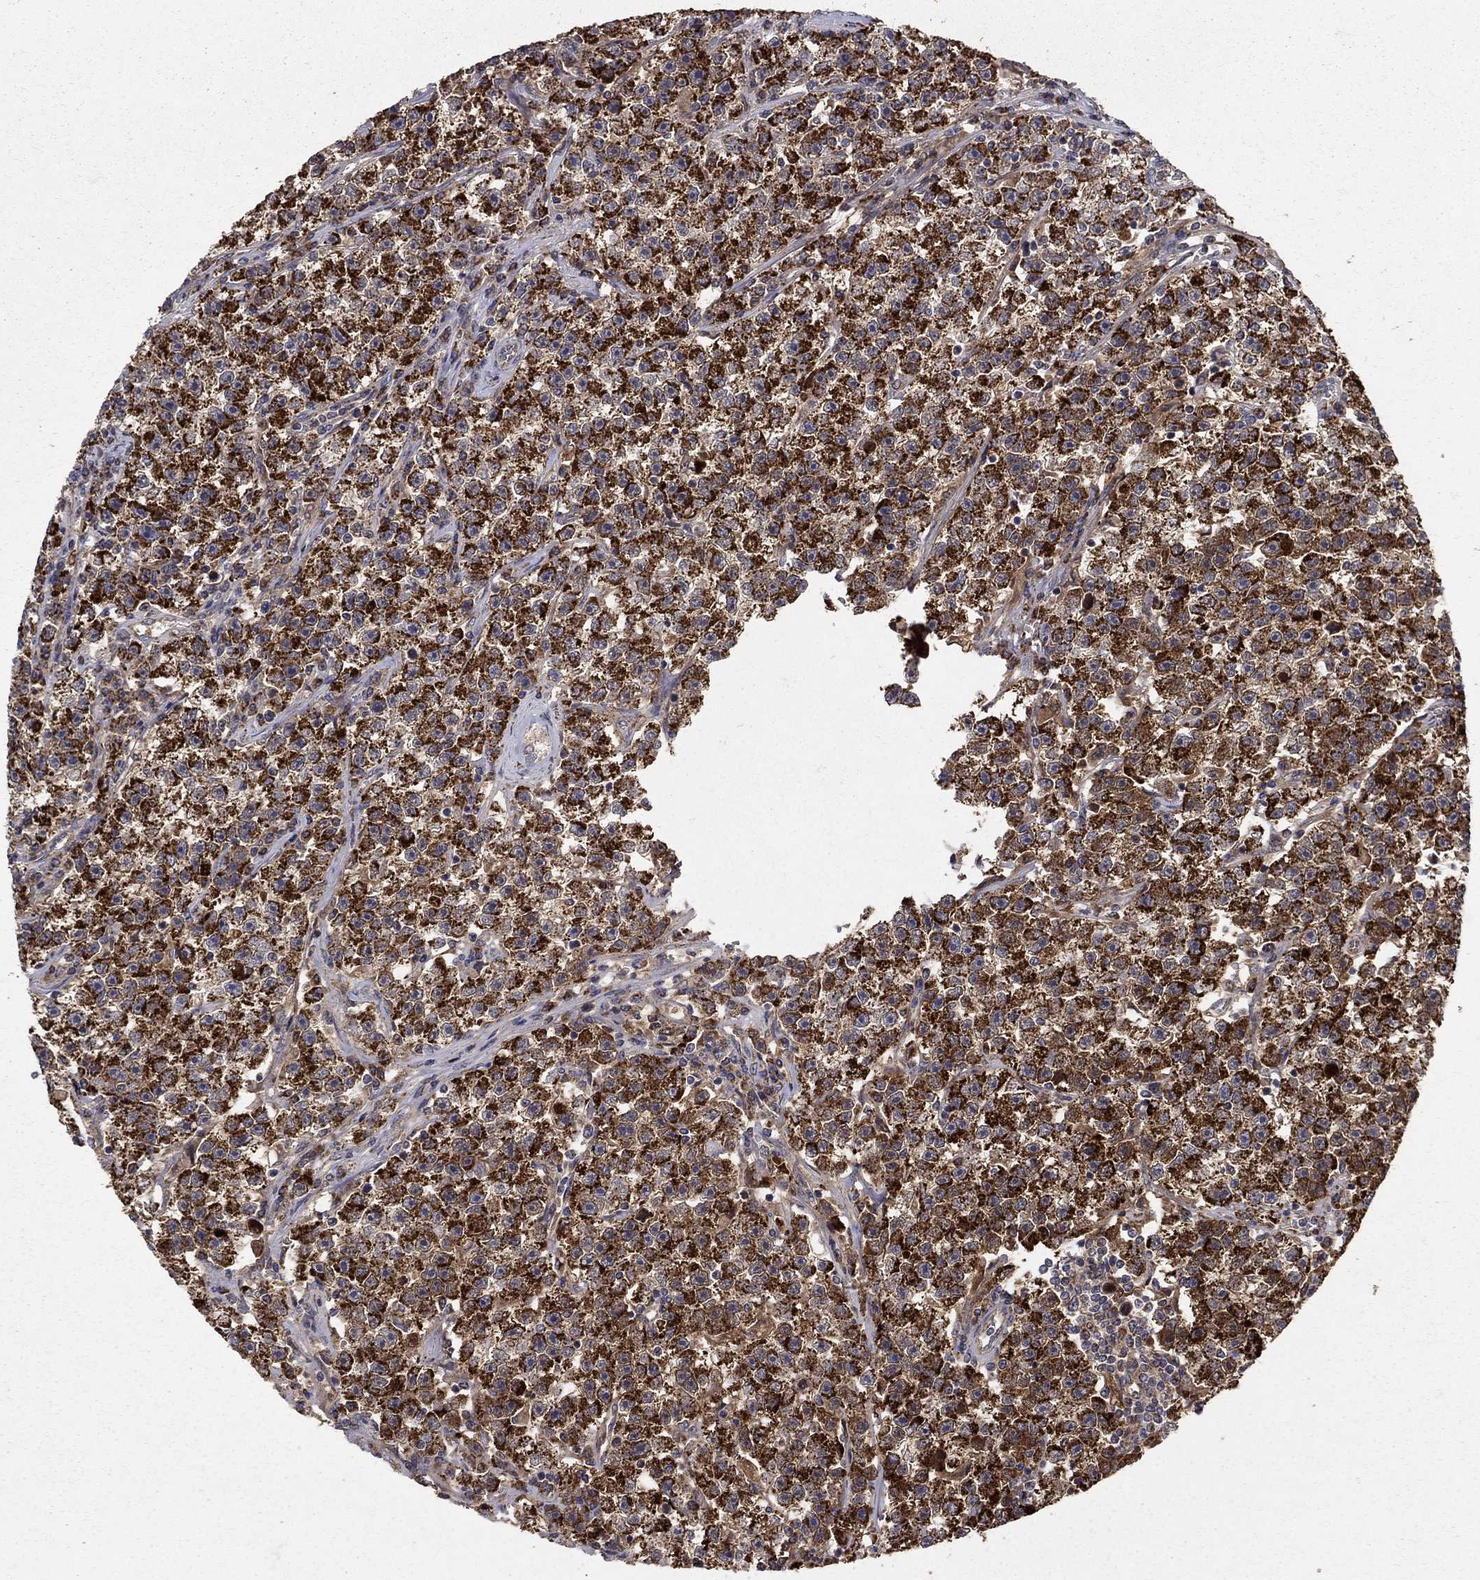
{"staining": {"intensity": "strong", "quantity": ">75%", "location": "cytoplasmic/membranous"}, "tissue": "testis cancer", "cell_type": "Tumor cells", "image_type": "cancer", "snomed": [{"axis": "morphology", "description": "Seminoma, NOS"}, {"axis": "topography", "description": "Testis"}], "caption": "Immunohistochemical staining of testis cancer (seminoma) reveals strong cytoplasmic/membranous protein positivity in approximately >75% of tumor cells.", "gene": "GCSH", "patient": {"sex": "male", "age": 22}}